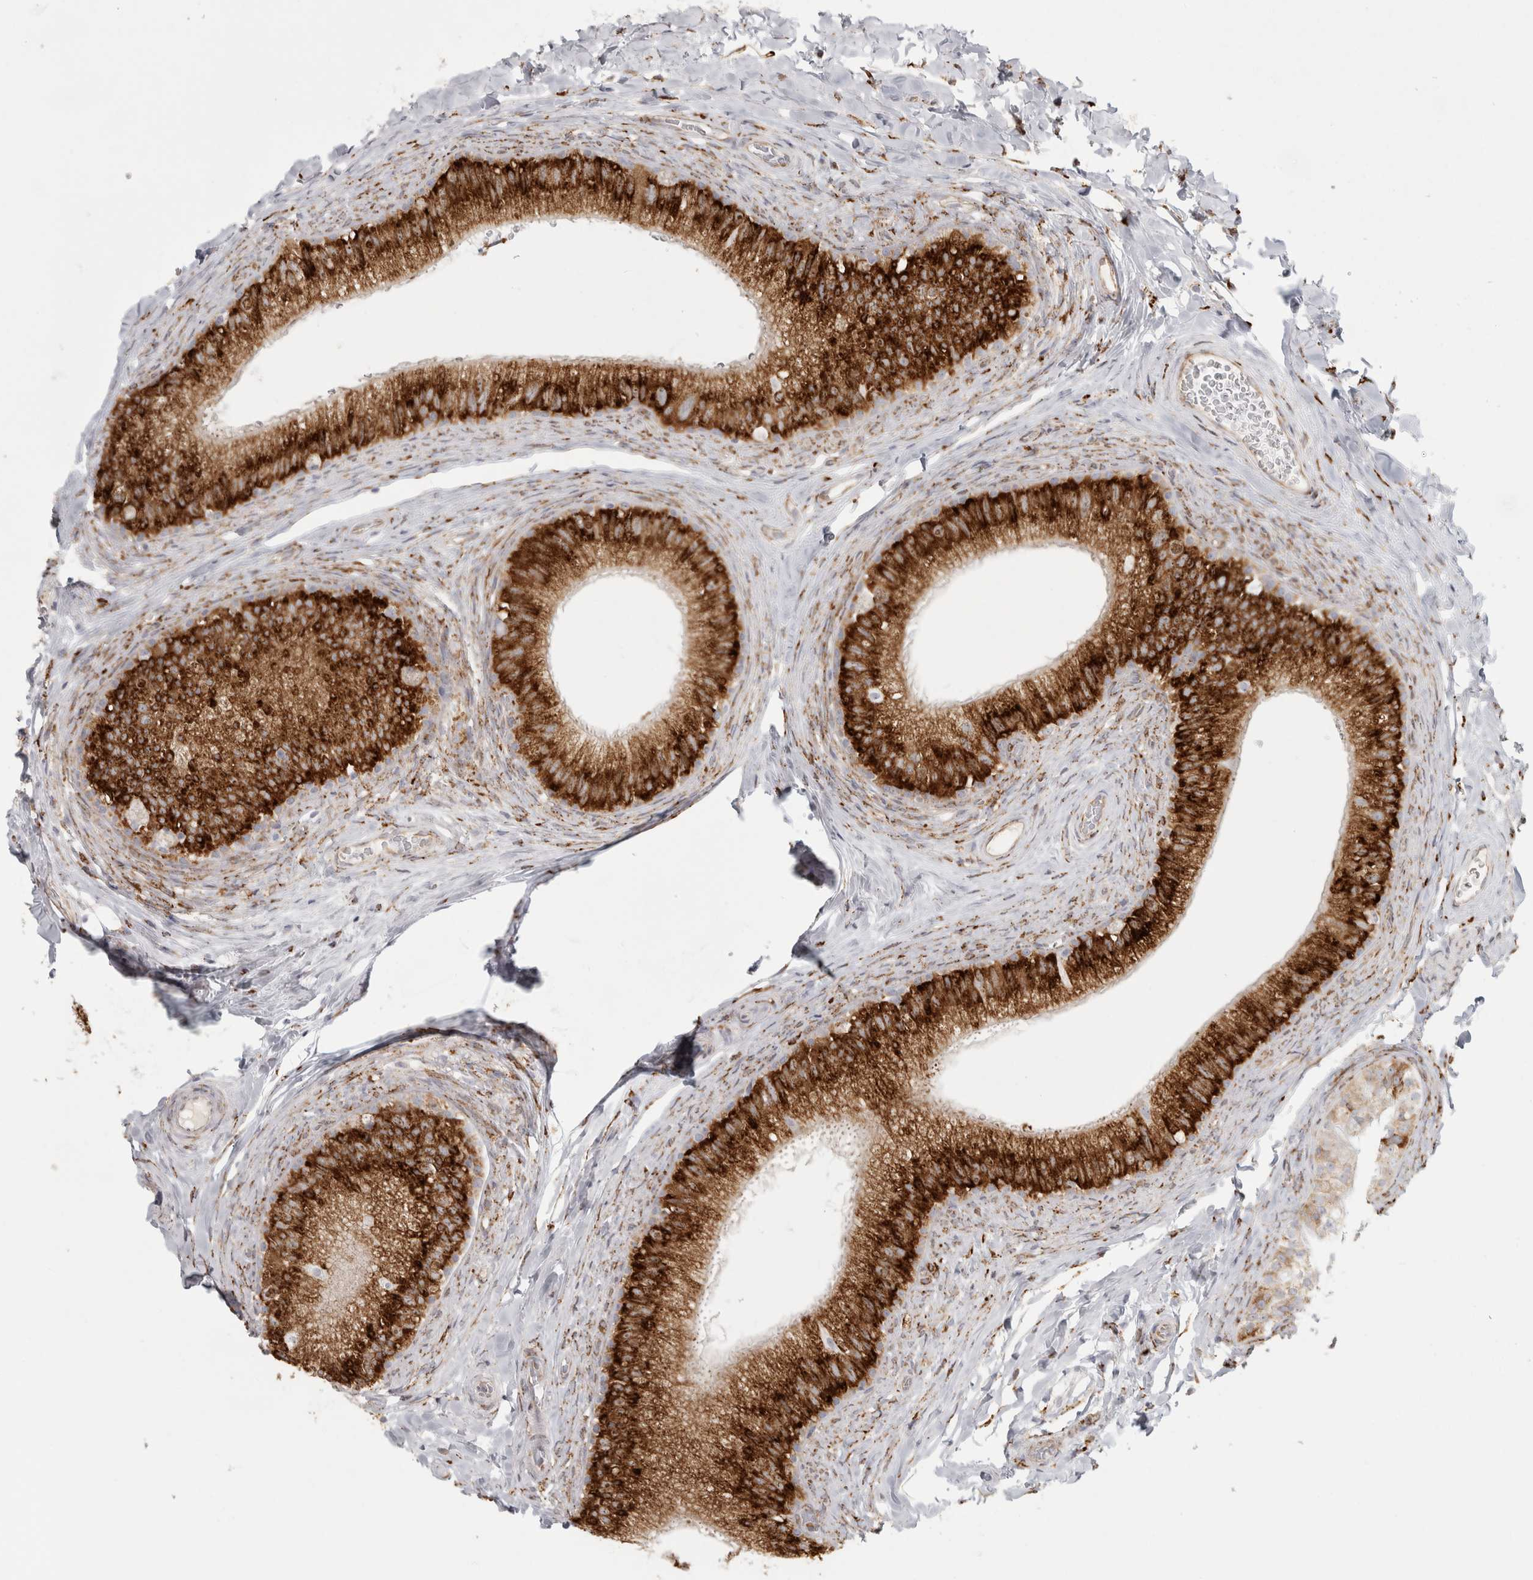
{"staining": {"intensity": "strong", "quantity": ">75%", "location": "cytoplasmic/membranous"}, "tissue": "epididymis", "cell_type": "Glandular cells", "image_type": "normal", "snomed": [{"axis": "morphology", "description": "Normal tissue, NOS"}, {"axis": "topography", "description": "Epididymis"}], "caption": "Immunohistochemical staining of normal epididymis reveals >75% levels of strong cytoplasmic/membranous protein positivity in approximately >75% of glandular cells.", "gene": "OSTN", "patient": {"sex": "male", "age": 49}}